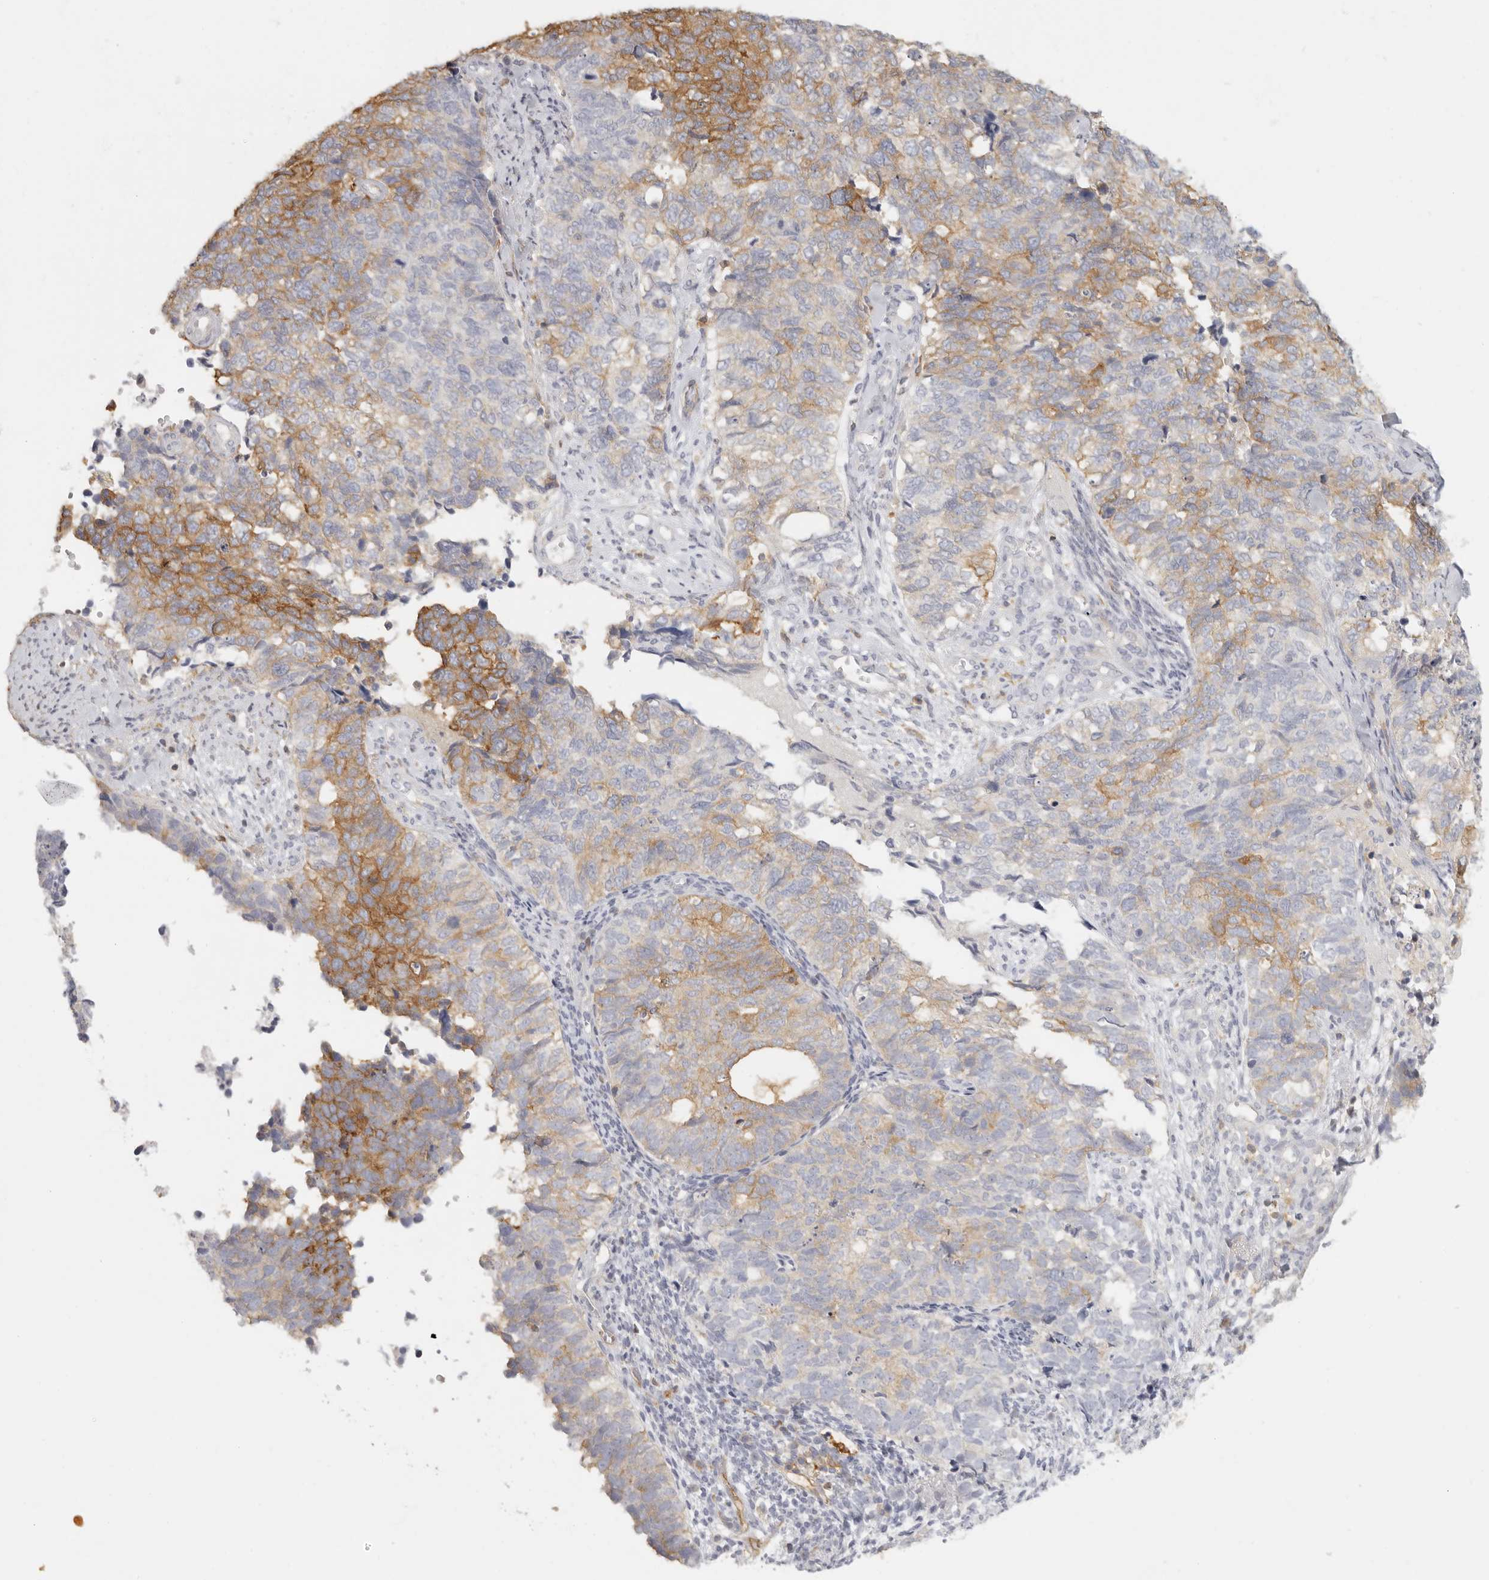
{"staining": {"intensity": "moderate", "quantity": "25%-75%", "location": "cytoplasmic/membranous"}, "tissue": "cervical cancer", "cell_type": "Tumor cells", "image_type": "cancer", "snomed": [{"axis": "morphology", "description": "Squamous cell carcinoma, NOS"}, {"axis": "topography", "description": "Cervix"}], "caption": "Protein expression by immunohistochemistry exhibits moderate cytoplasmic/membranous expression in about 25%-75% of tumor cells in cervical cancer.", "gene": "NIBAN1", "patient": {"sex": "female", "age": 63}}